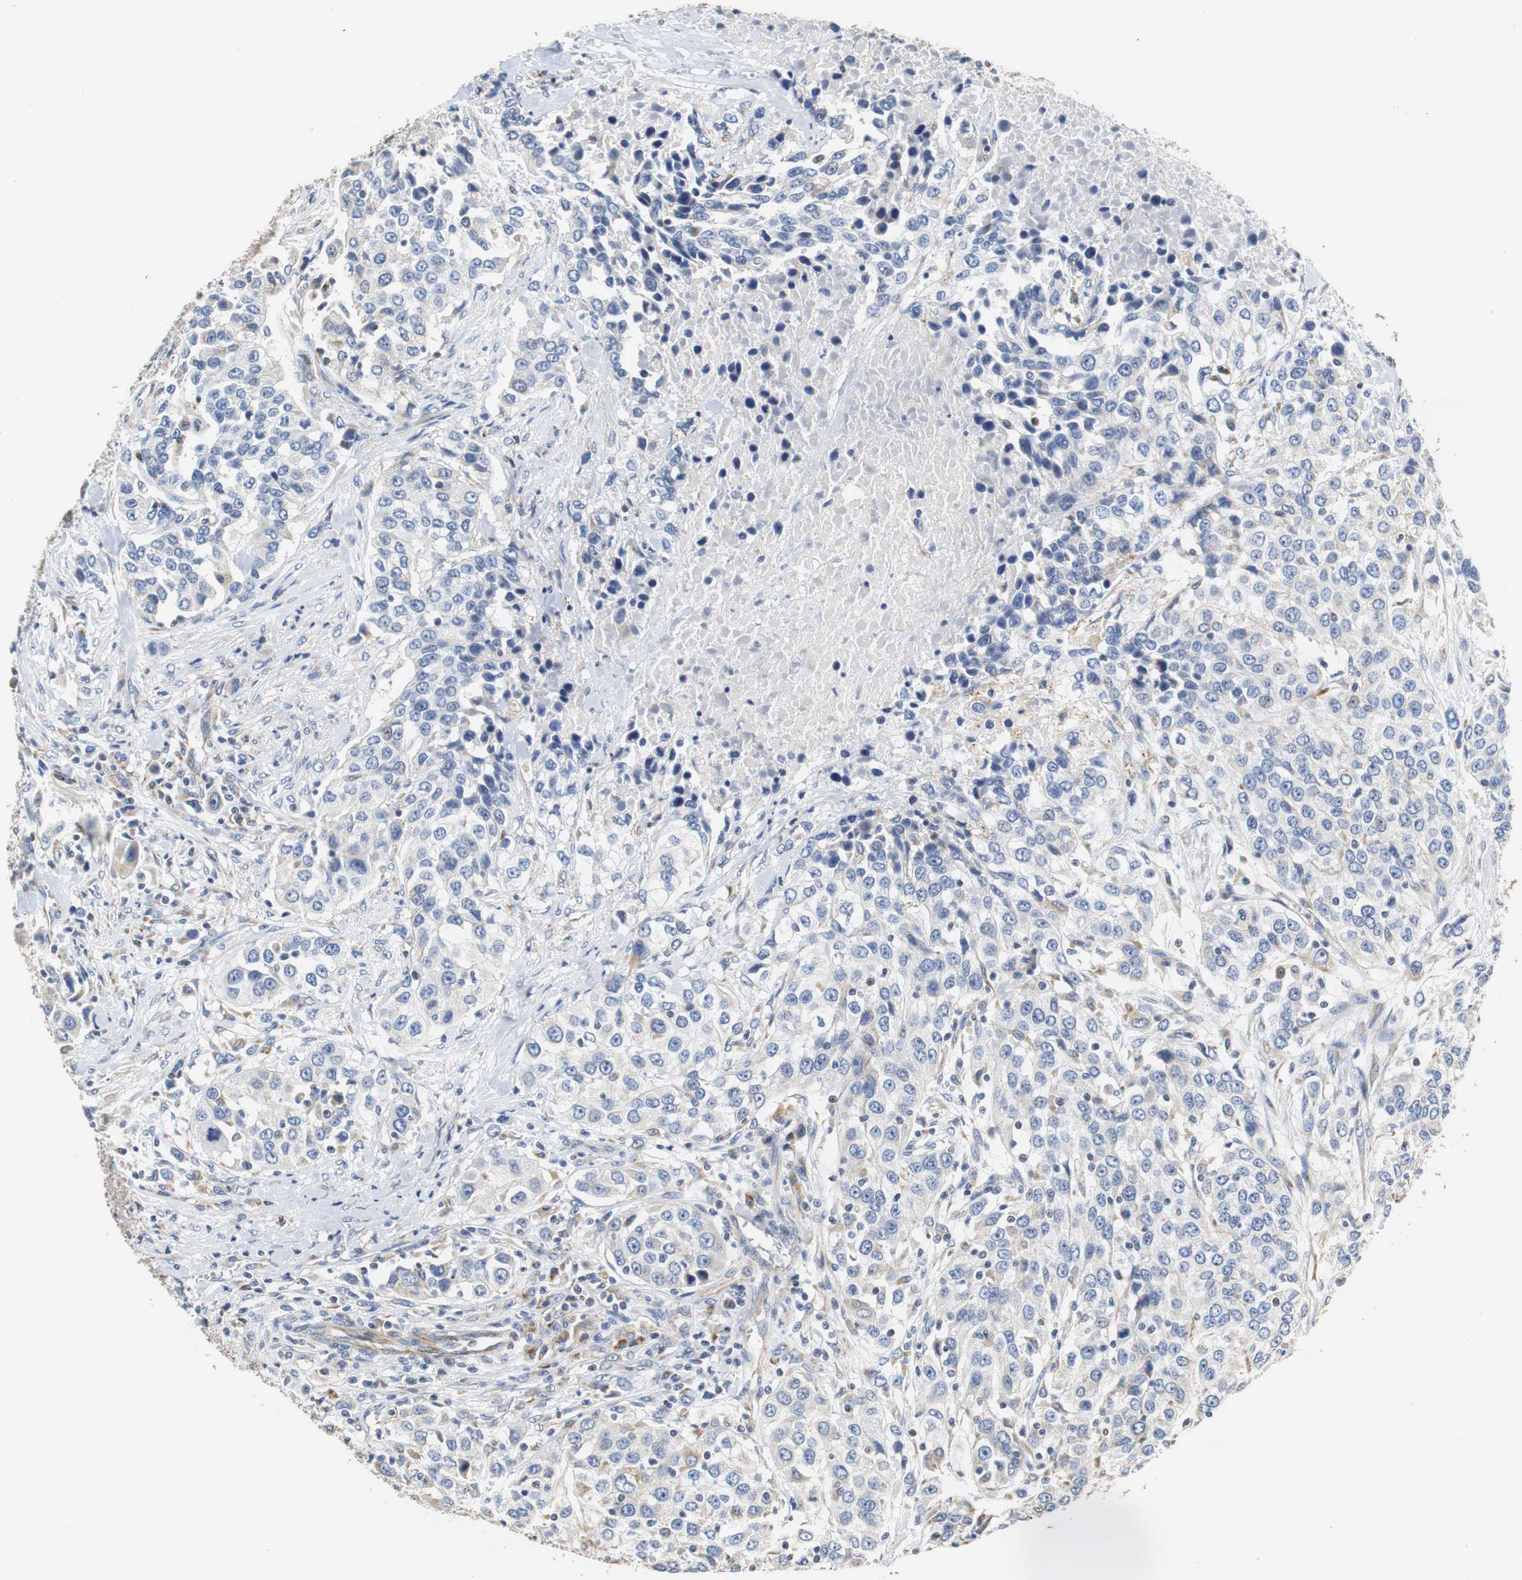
{"staining": {"intensity": "negative", "quantity": "none", "location": "none"}, "tissue": "urothelial cancer", "cell_type": "Tumor cells", "image_type": "cancer", "snomed": [{"axis": "morphology", "description": "Urothelial carcinoma, High grade"}, {"axis": "topography", "description": "Urinary bladder"}], "caption": "Urothelial cancer was stained to show a protein in brown. There is no significant positivity in tumor cells. (DAB immunohistochemistry (IHC) visualized using brightfield microscopy, high magnification).", "gene": "PCK1", "patient": {"sex": "female", "age": 80}}